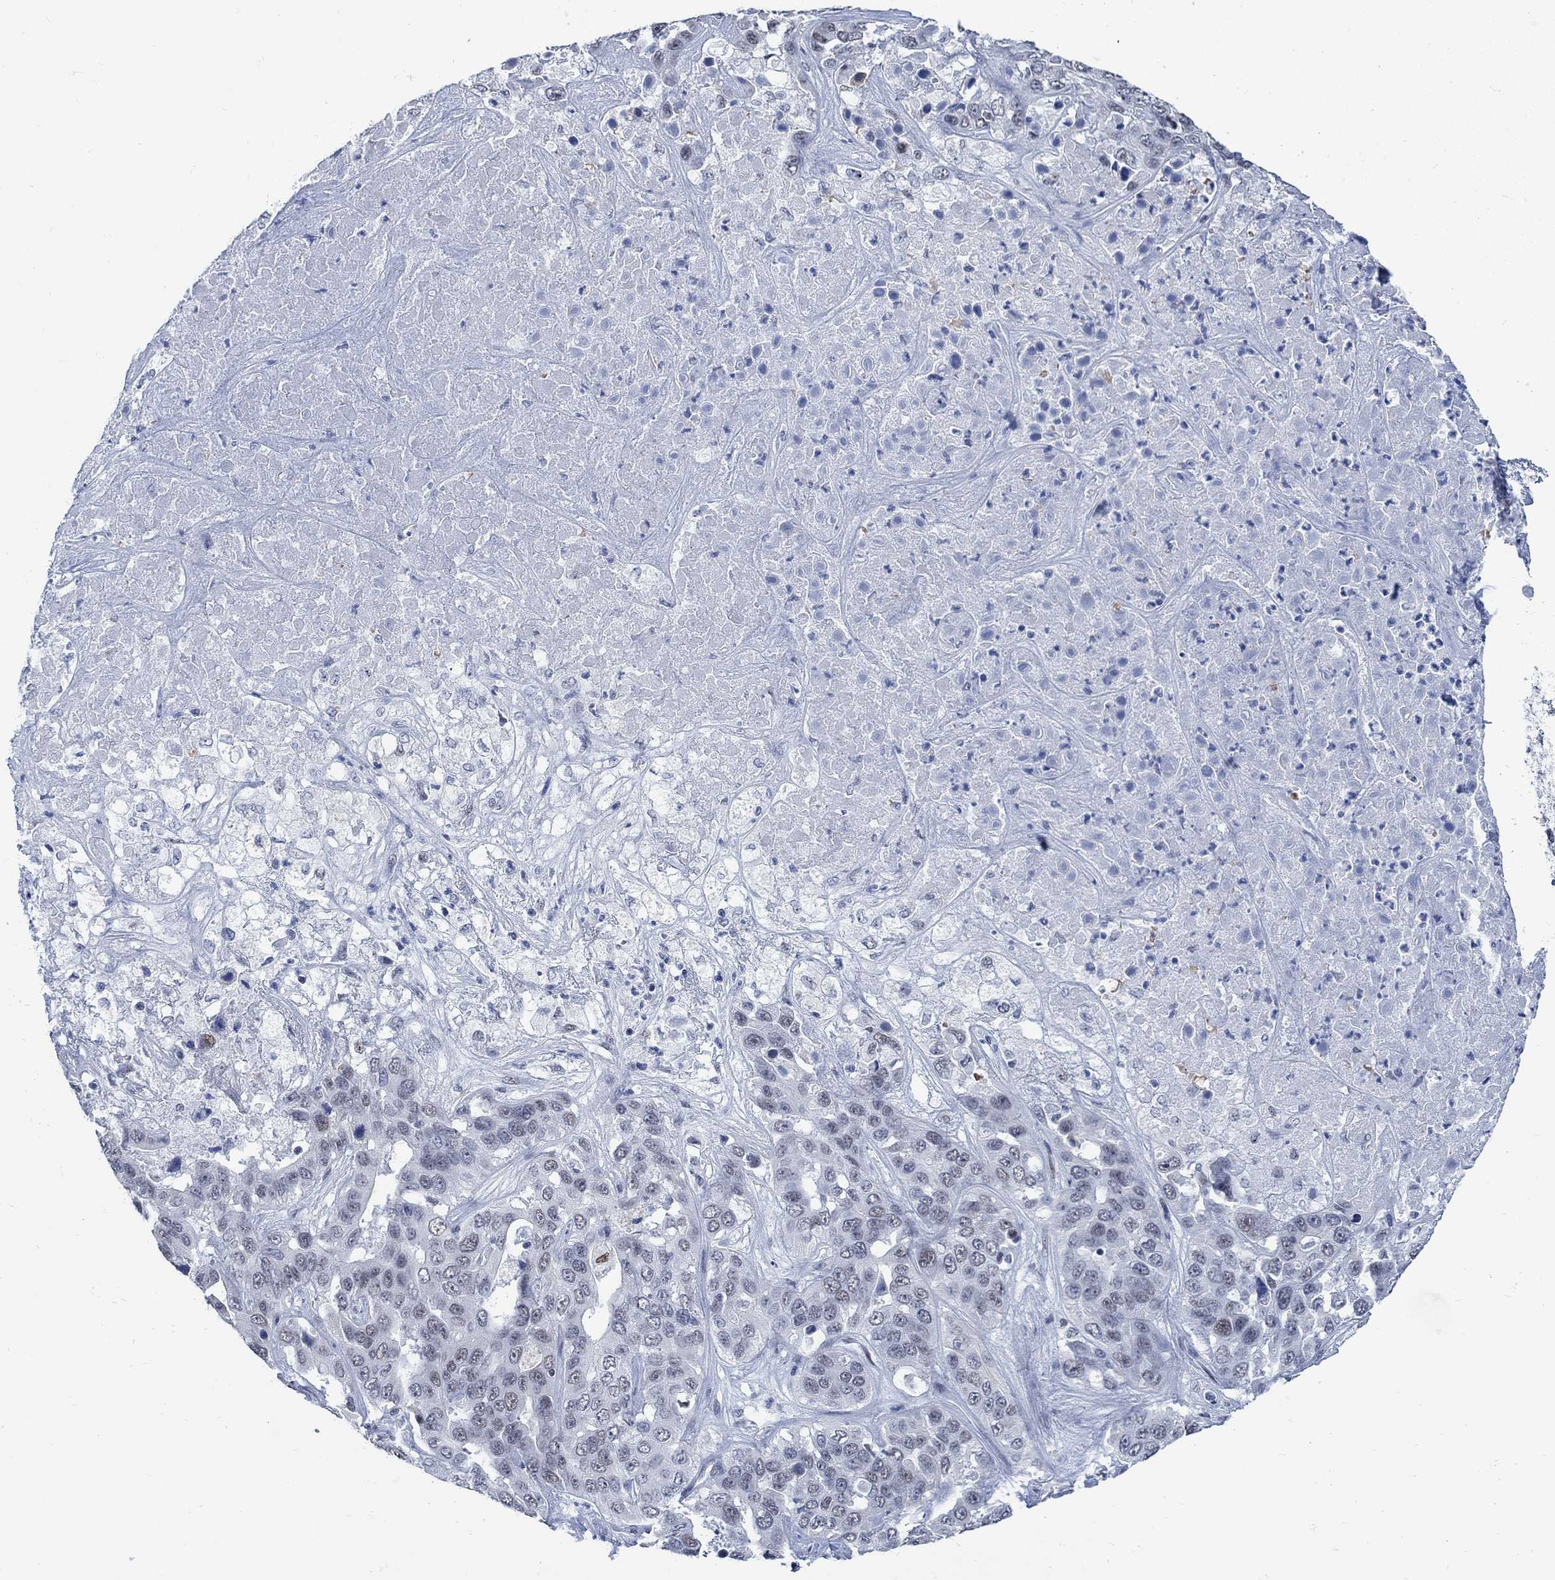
{"staining": {"intensity": "weak", "quantity": "<25%", "location": "nuclear"}, "tissue": "liver cancer", "cell_type": "Tumor cells", "image_type": "cancer", "snomed": [{"axis": "morphology", "description": "Cholangiocarcinoma"}, {"axis": "topography", "description": "Liver"}], "caption": "Tumor cells are negative for protein expression in human liver cancer (cholangiocarcinoma).", "gene": "DLK1", "patient": {"sex": "female", "age": 52}}